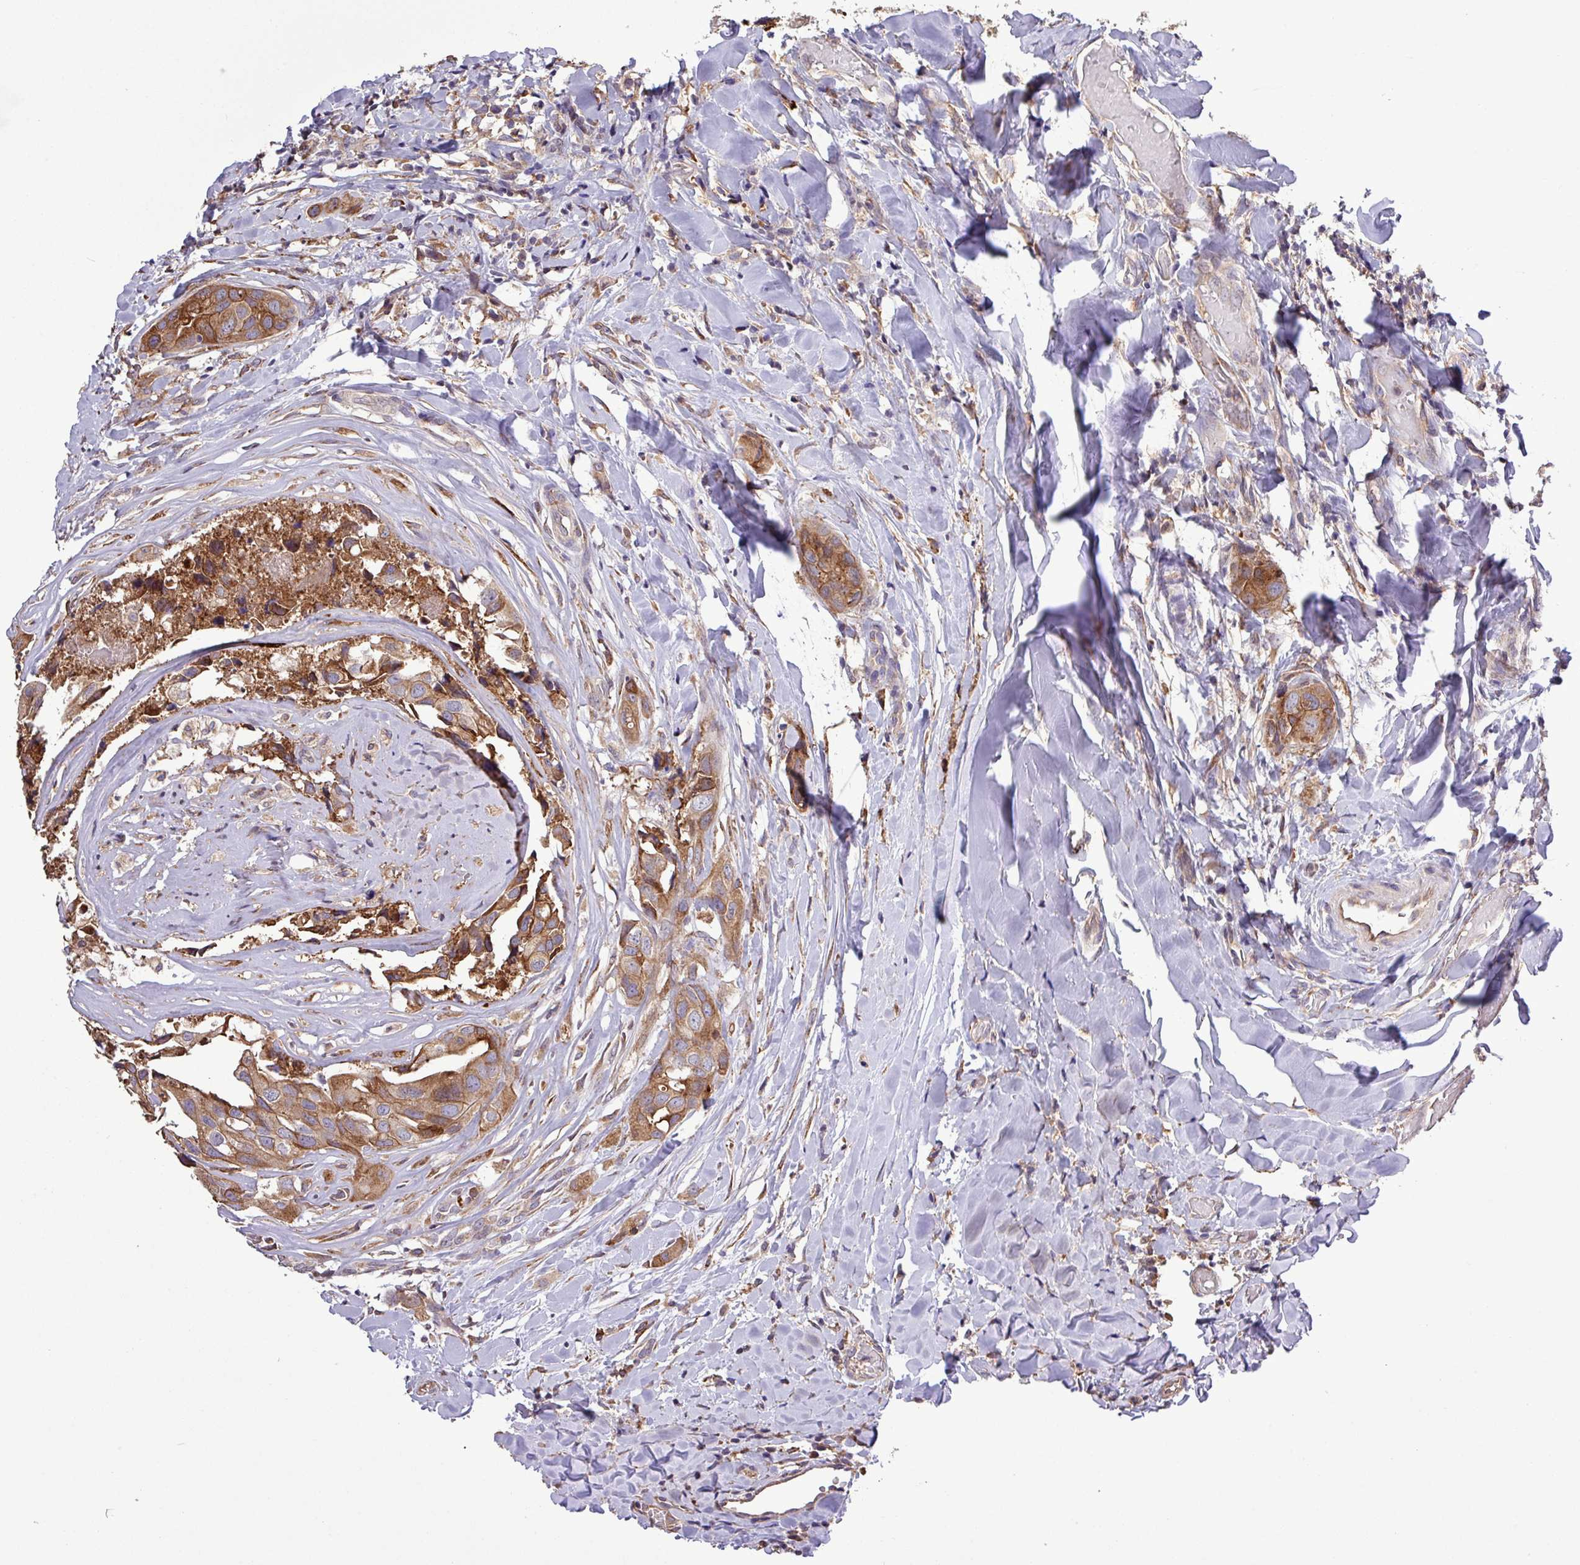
{"staining": {"intensity": "moderate", "quantity": ">75%", "location": "cytoplasmic/membranous"}, "tissue": "head and neck cancer", "cell_type": "Tumor cells", "image_type": "cancer", "snomed": [{"axis": "morphology", "description": "Adenocarcinoma, NOS"}, {"axis": "morphology", "description": "Adenocarcinoma, metastatic, NOS"}, {"axis": "topography", "description": "Head-Neck"}], "caption": "Tumor cells reveal medium levels of moderate cytoplasmic/membranous expression in about >75% of cells in head and neck cancer.", "gene": "MEGF6", "patient": {"sex": "male", "age": 75}}